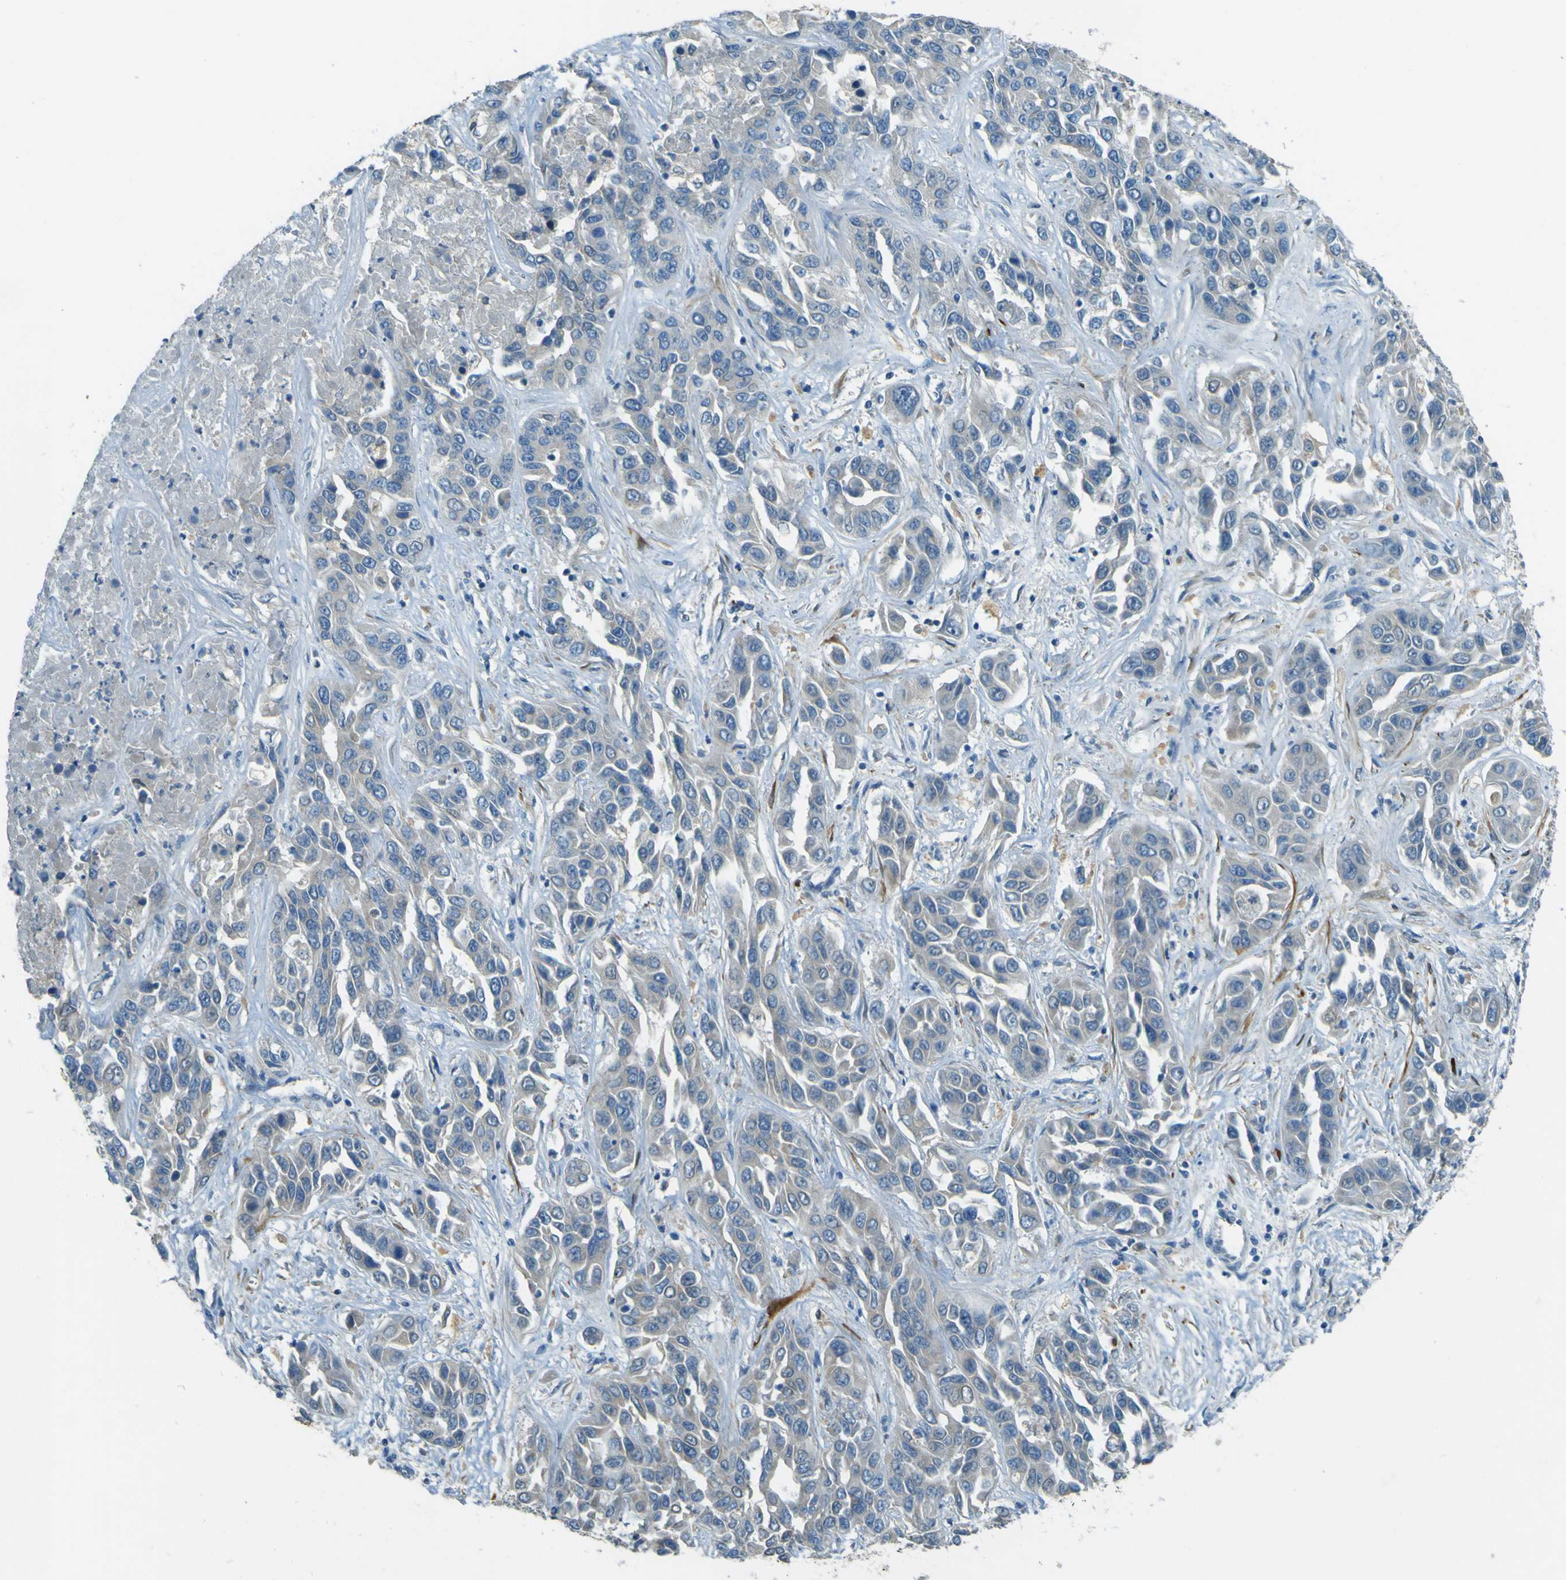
{"staining": {"intensity": "negative", "quantity": "none", "location": "none"}, "tissue": "liver cancer", "cell_type": "Tumor cells", "image_type": "cancer", "snomed": [{"axis": "morphology", "description": "Cholangiocarcinoma"}, {"axis": "topography", "description": "Liver"}], "caption": "Immunohistochemistry (IHC) image of liver cancer stained for a protein (brown), which displays no positivity in tumor cells. (DAB (3,3'-diaminobenzidine) immunohistochemistry with hematoxylin counter stain).", "gene": "FKTN", "patient": {"sex": "female", "age": 52}}